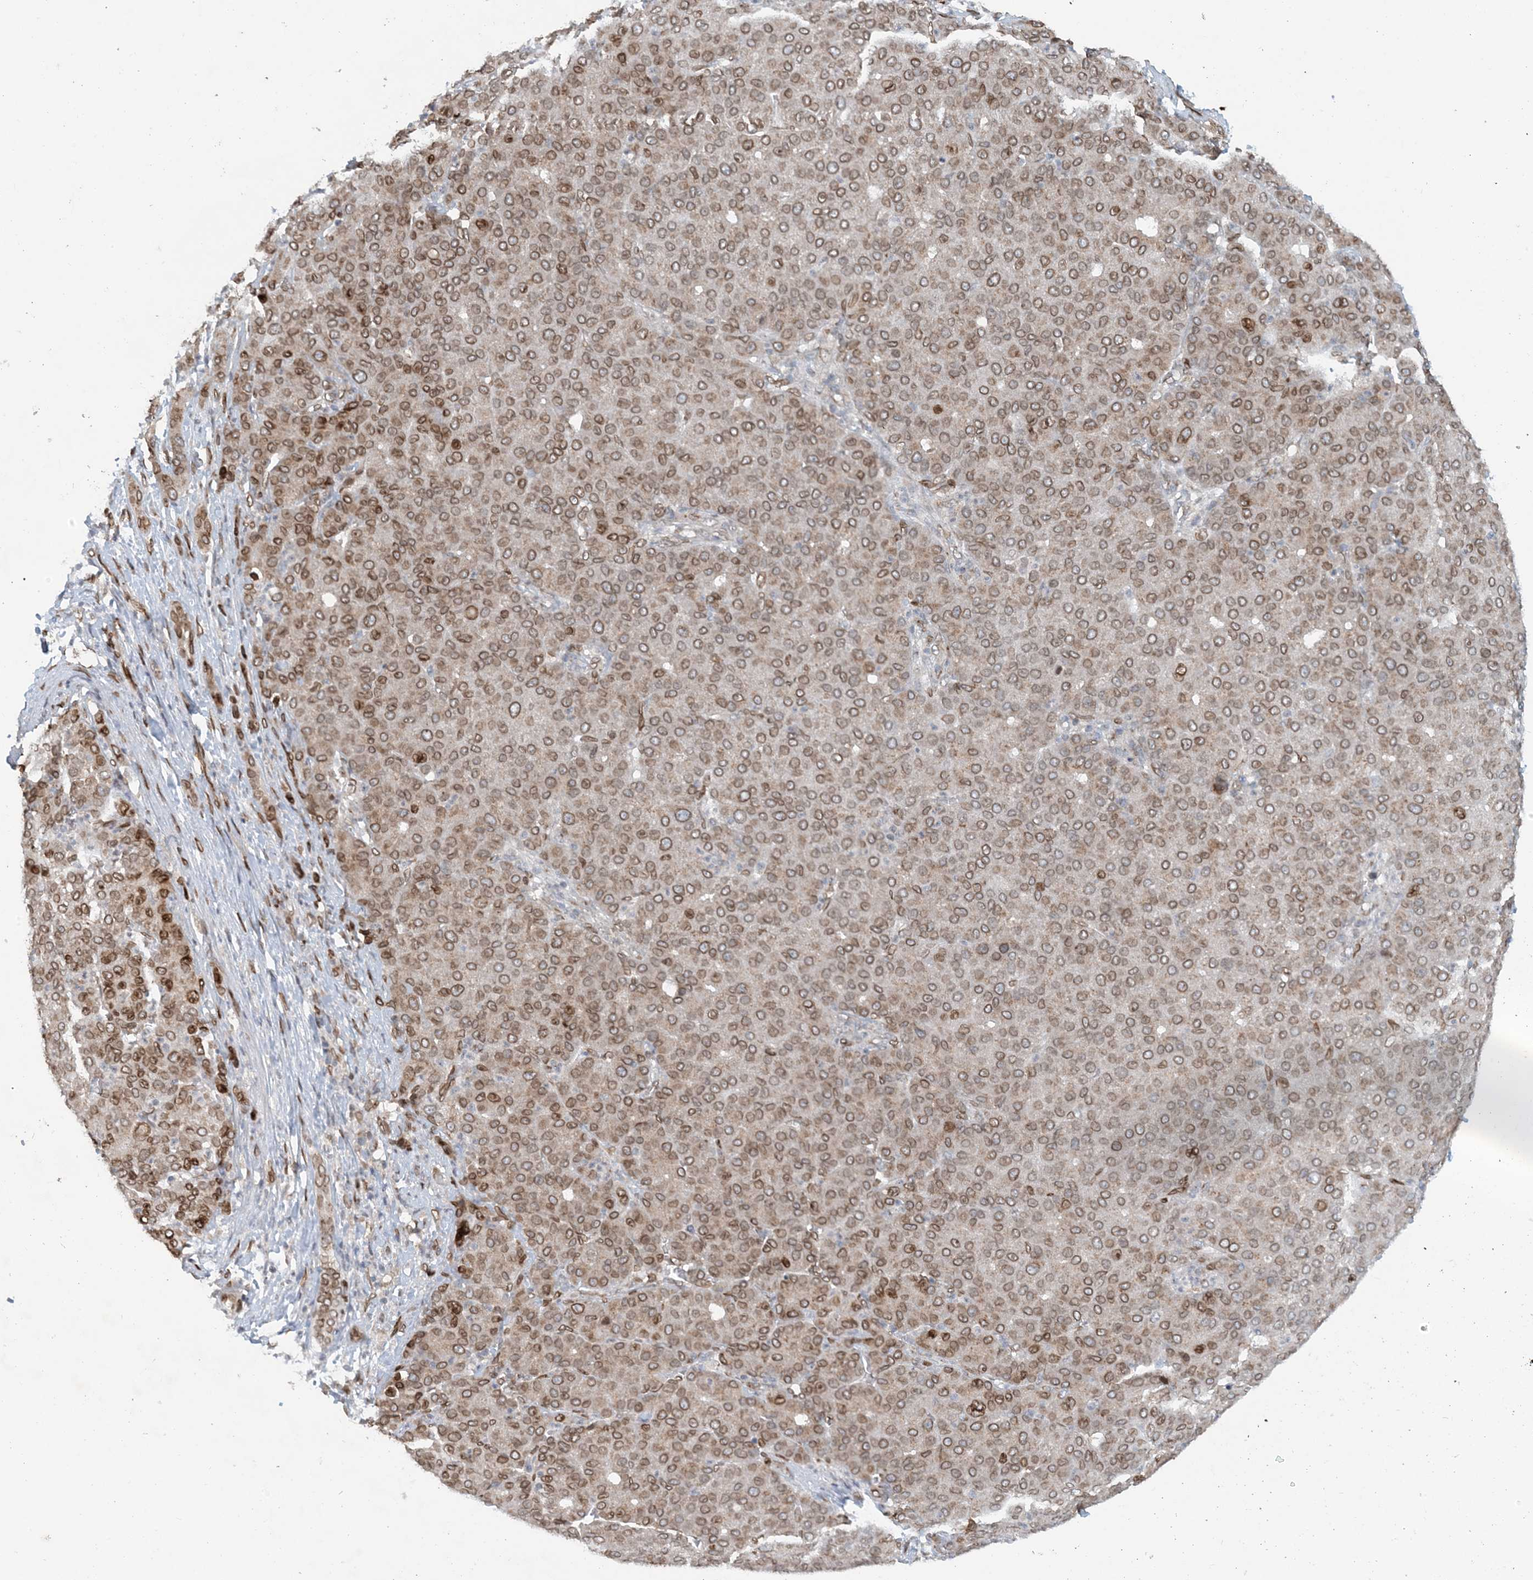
{"staining": {"intensity": "moderate", "quantity": ">75%", "location": "cytoplasmic/membranous,nuclear"}, "tissue": "liver cancer", "cell_type": "Tumor cells", "image_type": "cancer", "snomed": [{"axis": "morphology", "description": "Carcinoma, Hepatocellular, NOS"}, {"axis": "topography", "description": "Liver"}], "caption": "Tumor cells reveal medium levels of moderate cytoplasmic/membranous and nuclear staining in about >75% of cells in human liver cancer (hepatocellular carcinoma).", "gene": "SLC35A2", "patient": {"sex": "male", "age": 65}}